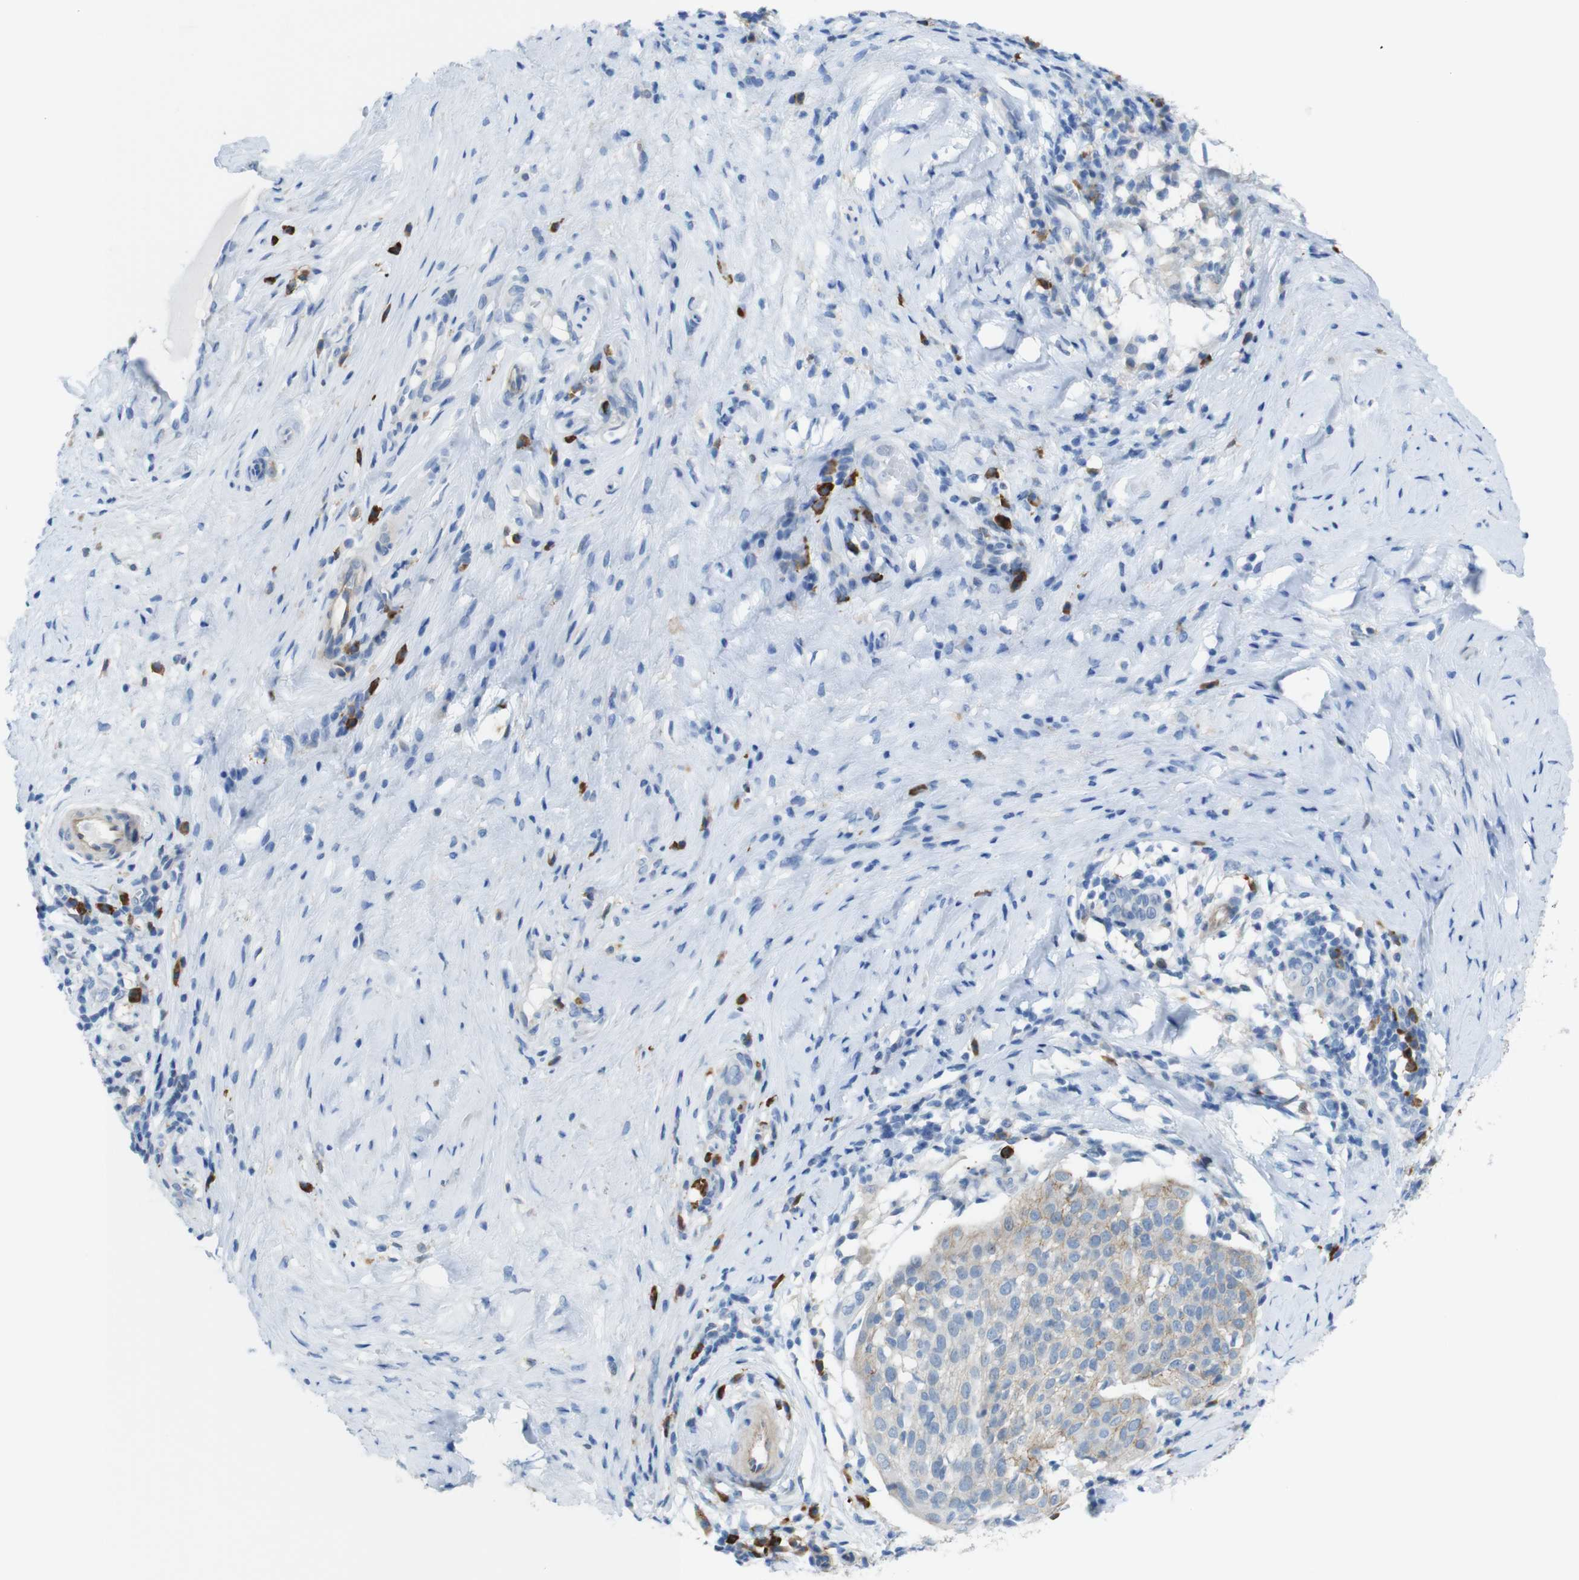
{"staining": {"intensity": "weak", "quantity": "<25%", "location": "cytoplasmic/membranous"}, "tissue": "cervical cancer", "cell_type": "Tumor cells", "image_type": "cancer", "snomed": [{"axis": "morphology", "description": "Squamous cell carcinoma, NOS"}, {"axis": "topography", "description": "Cervix"}], "caption": "Cervical cancer was stained to show a protein in brown. There is no significant staining in tumor cells.", "gene": "CLMN", "patient": {"sex": "female", "age": 51}}